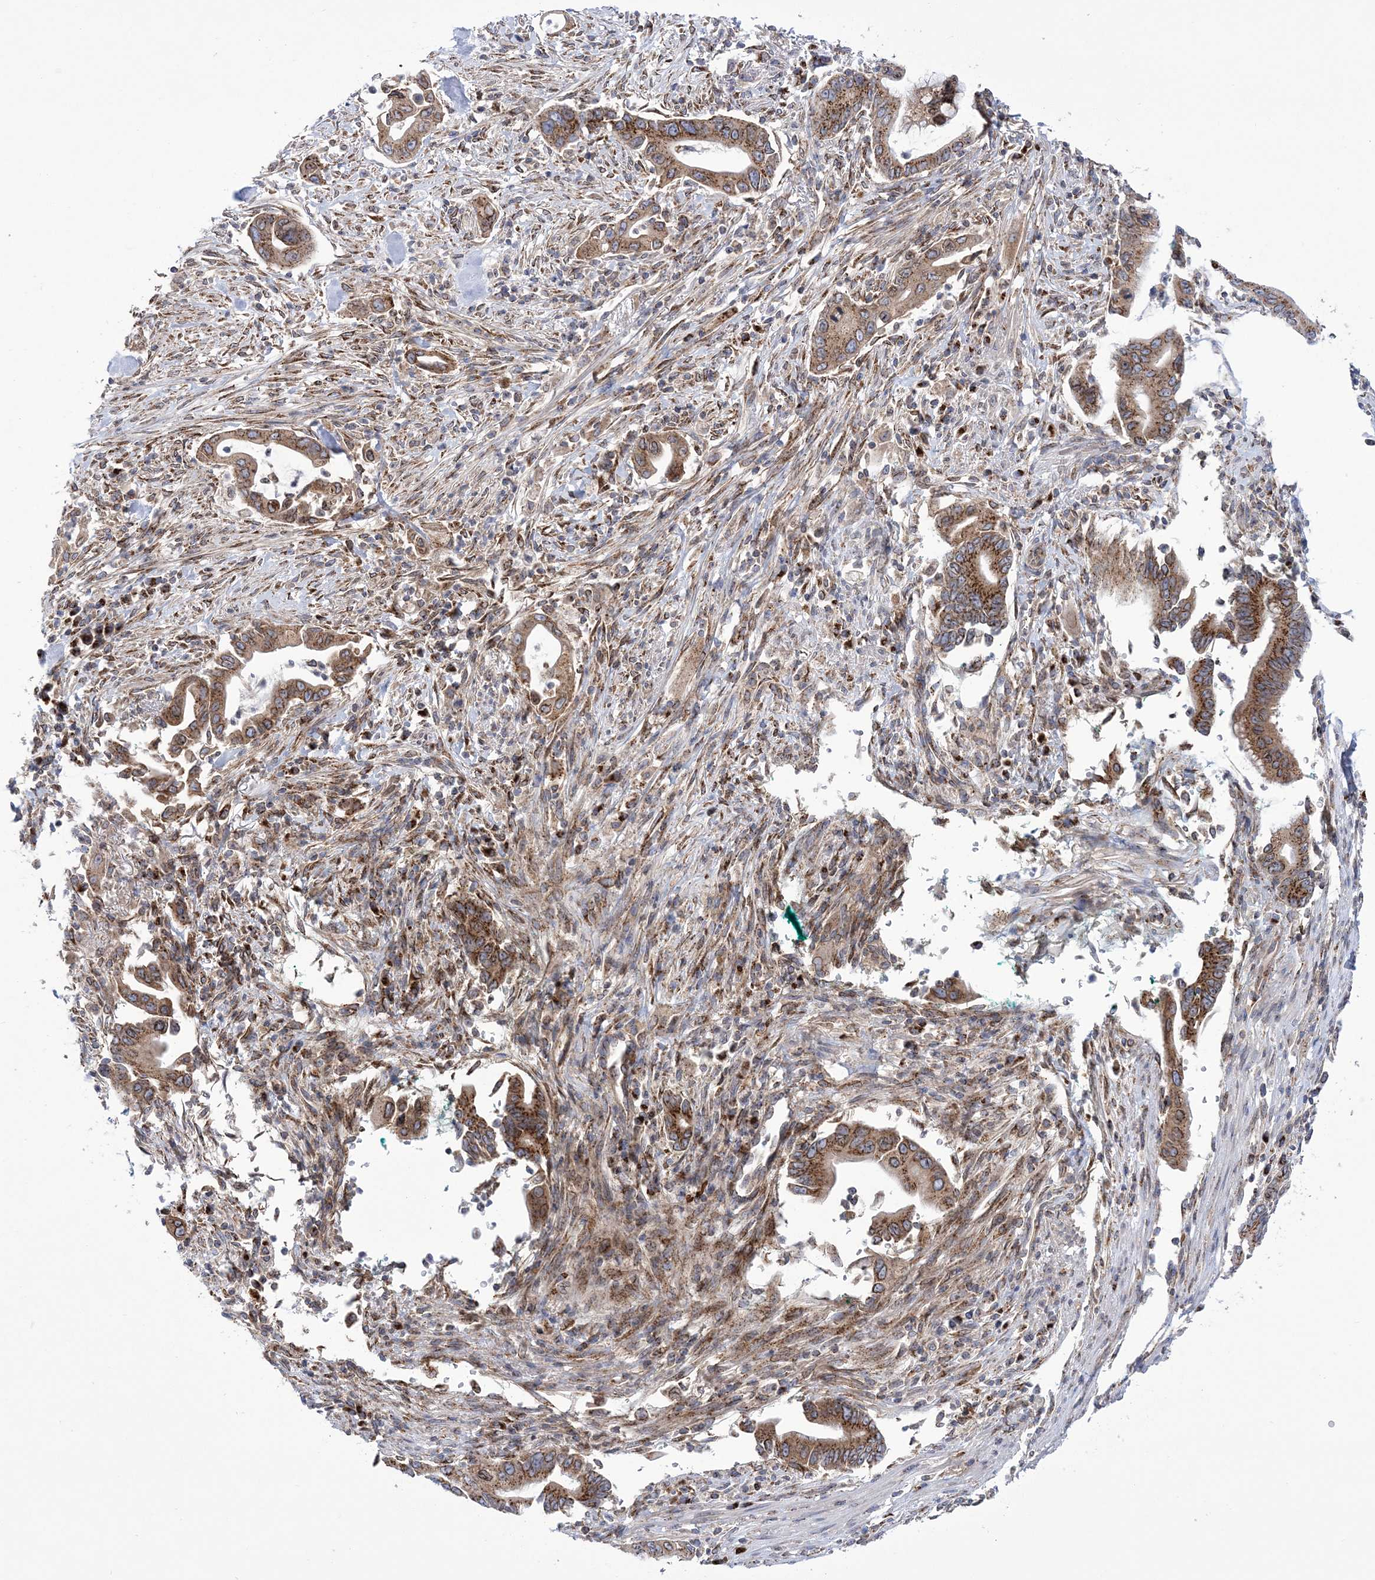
{"staining": {"intensity": "moderate", "quantity": ">75%", "location": "cytoplasmic/membranous"}, "tissue": "pancreatic cancer", "cell_type": "Tumor cells", "image_type": "cancer", "snomed": [{"axis": "morphology", "description": "Adenocarcinoma, NOS"}, {"axis": "topography", "description": "Pancreas"}], "caption": "Protein expression analysis of pancreatic adenocarcinoma demonstrates moderate cytoplasmic/membranous positivity in approximately >75% of tumor cells.", "gene": "COPB2", "patient": {"sex": "male", "age": 78}}